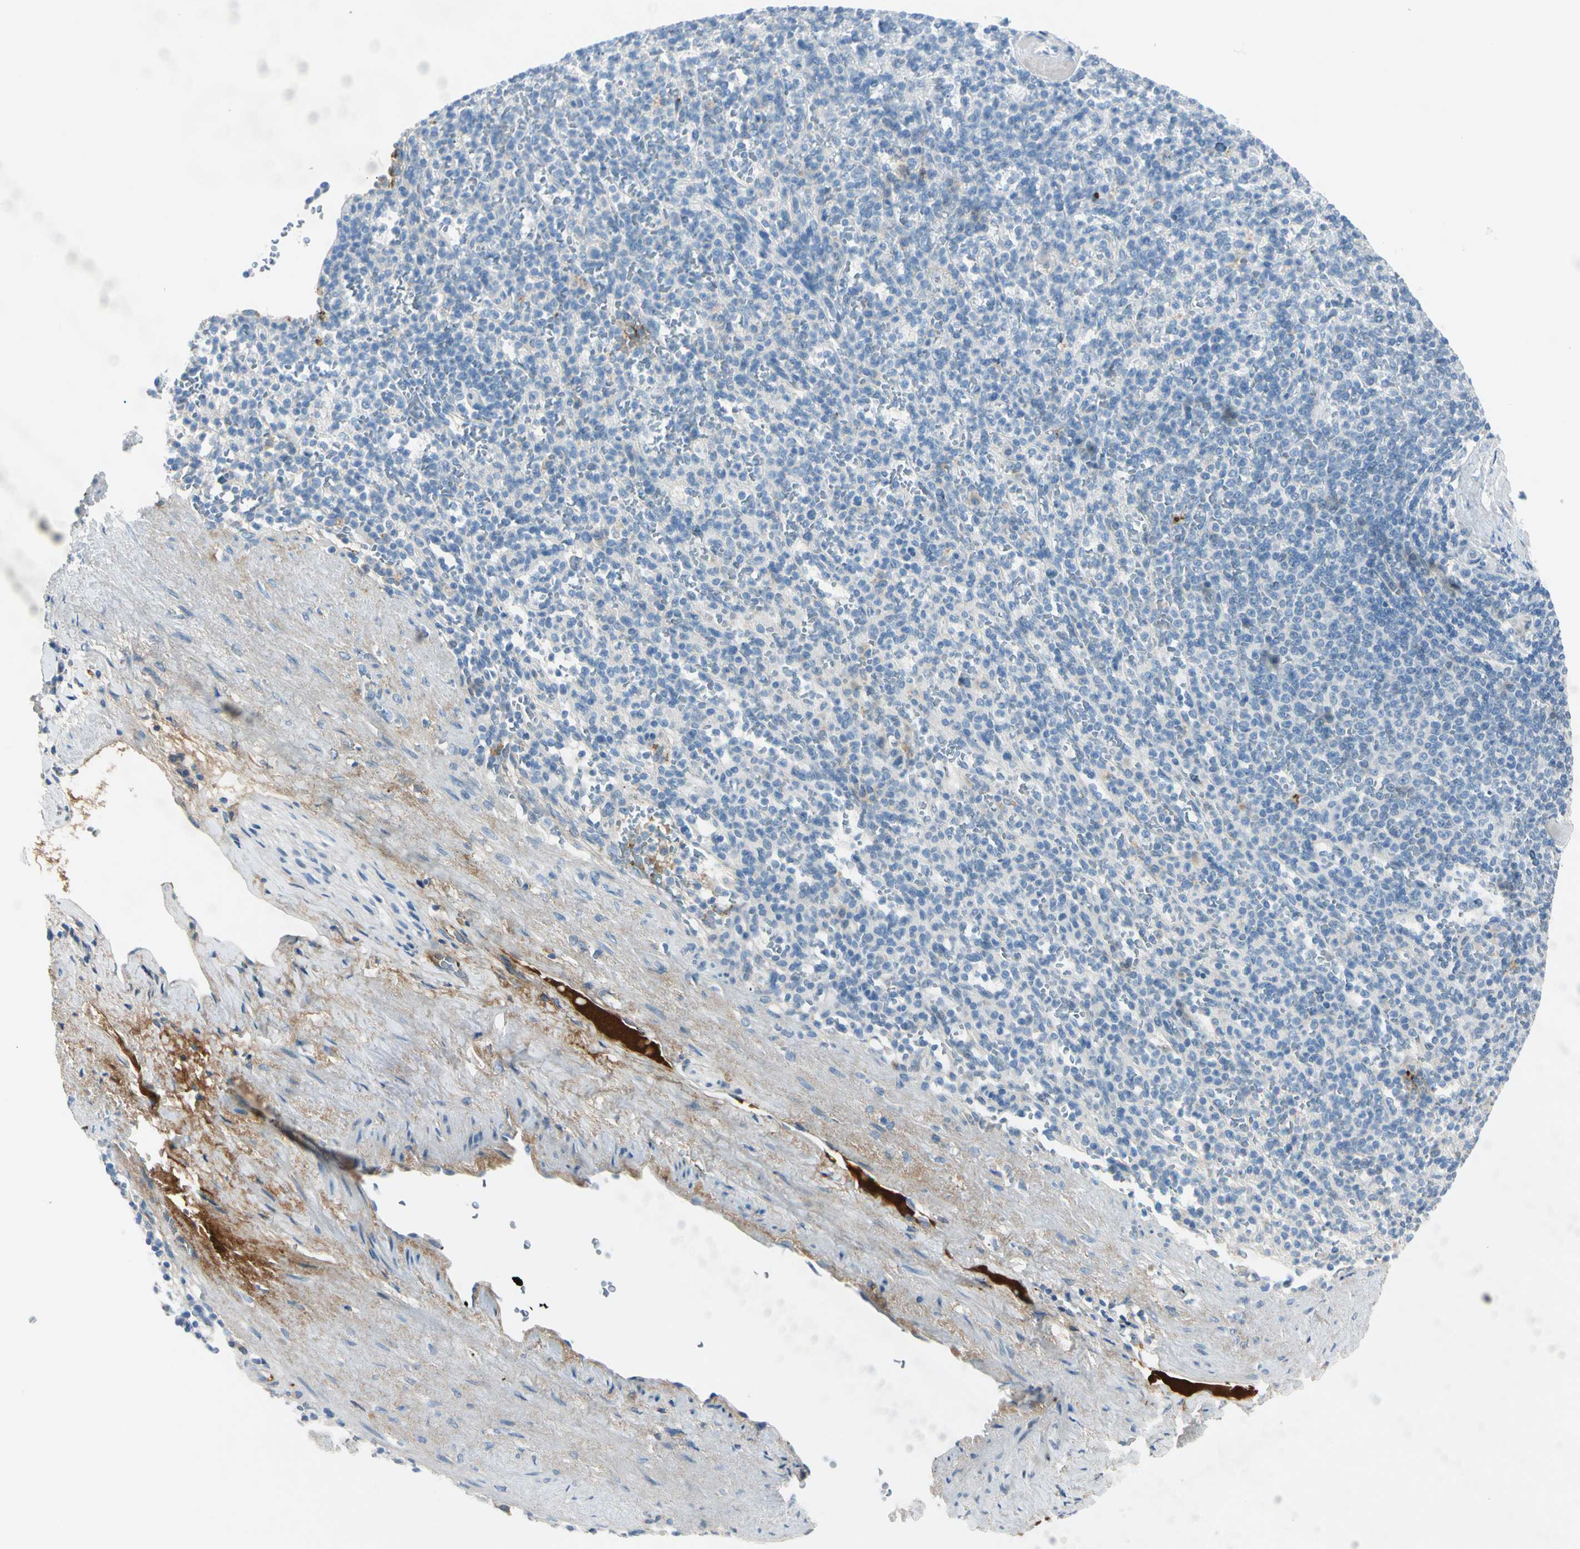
{"staining": {"intensity": "negative", "quantity": "none", "location": "none"}, "tissue": "spleen", "cell_type": "Cells in red pulp", "image_type": "normal", "snomed": [{"axis": "morphology", "description": "Normal tissue, NOS"}, {"axis": "topography", "description": "Spleen"}], "caption": "IHC of benign human spleen shows no positivity in cells in red pulp.", "gene": "SERPIND1", "patient": {"sex": "female", "age": 74}}